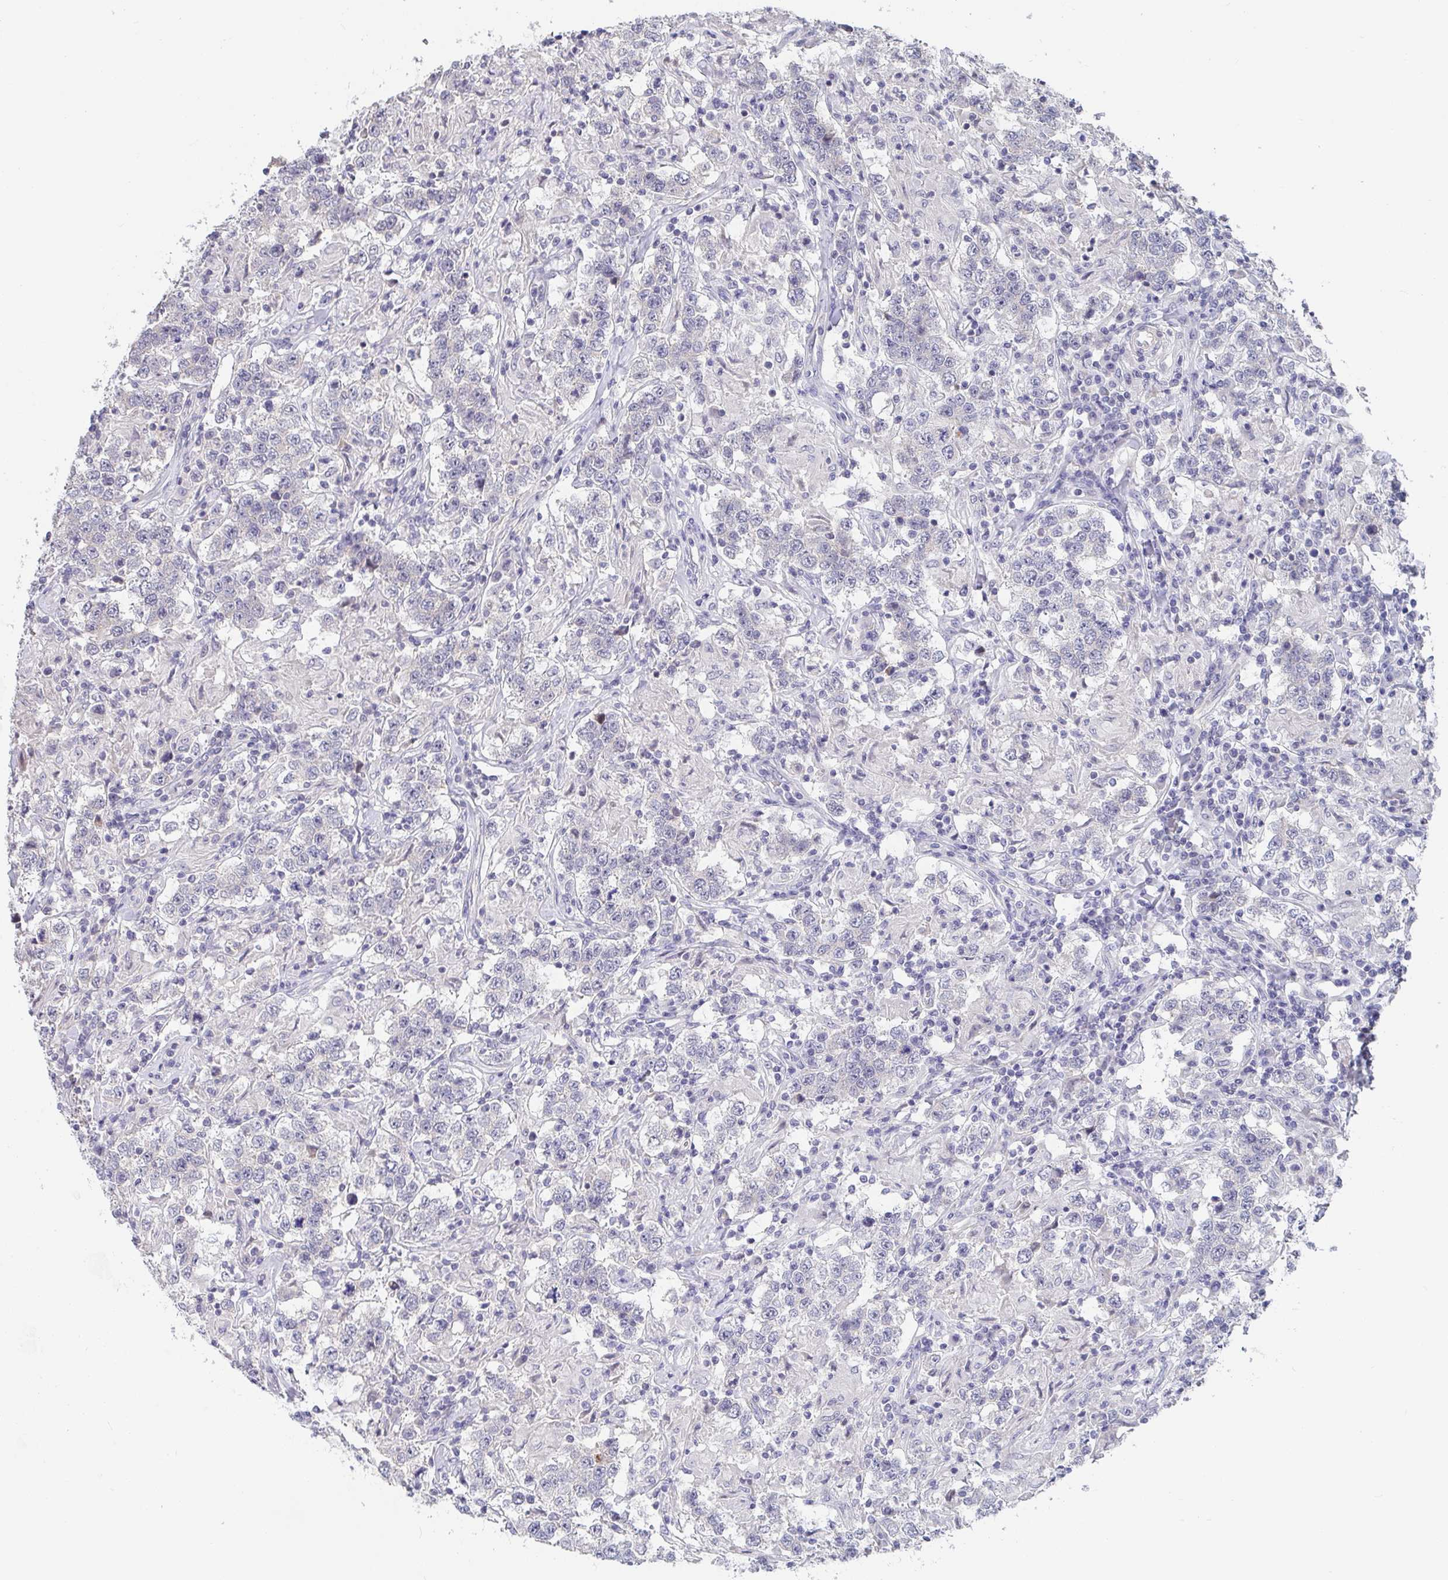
{"staining": {"intensity": "negative", "quantity": "none", "location": "none"}, "tissue": "testis cancer", "cell_type": "Tumor cells", "image_type": "cancer", "snomed": [{"axis": "morphology", "description": "Seminoma, NOS"}, {"axis": "morphology", "description": "Carcinoma, Embryonal, NOS"}, {"axis": "topography", "description": "Testis"}], "caption": "Testis cancer (embryonal carcinoma) stained for a protein using IHC exhibits no expression tumor cells.", "gene": "FAM156B", "patient": {"sex": "male", "age": 41}}